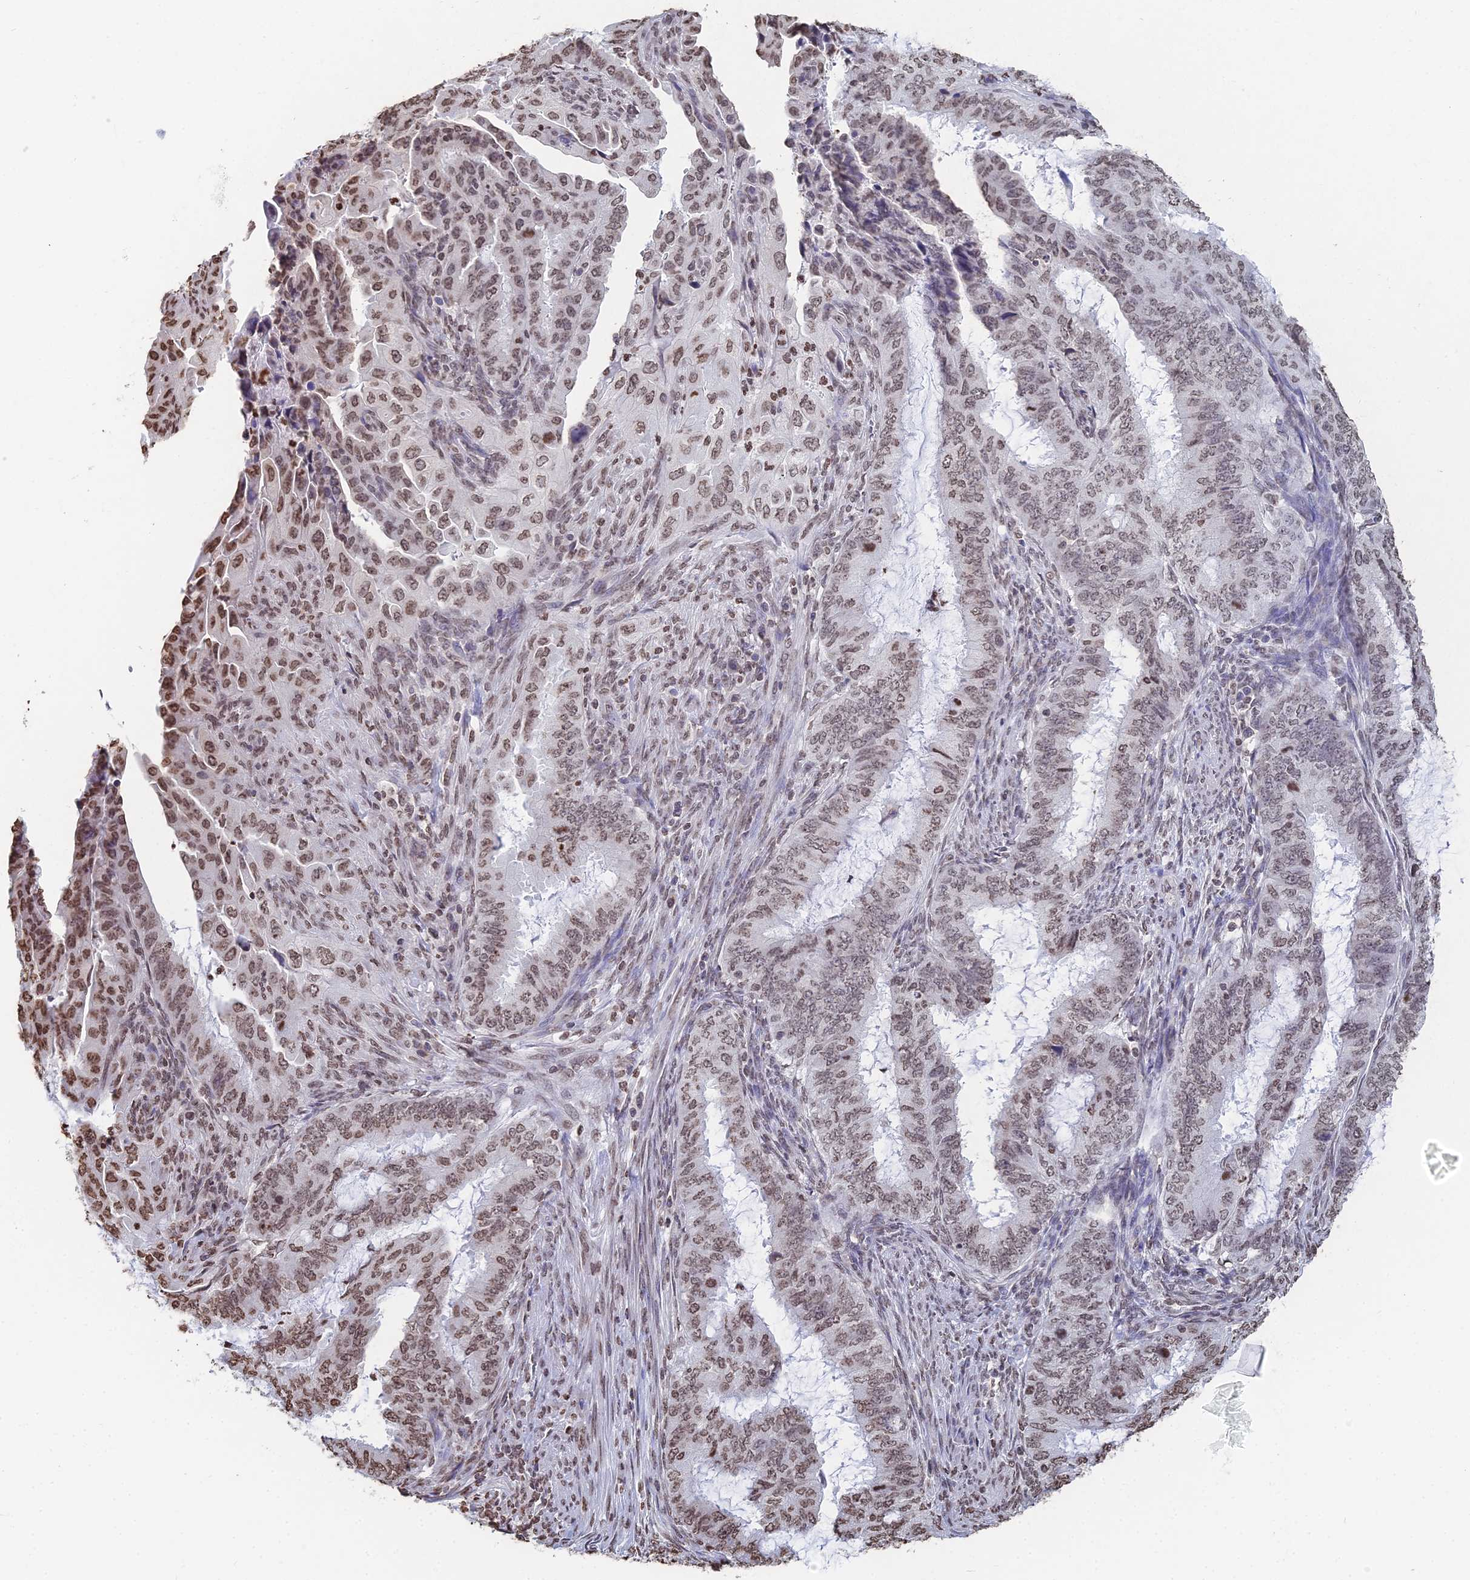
{"staining": {"intensity": "moderate", "quantity": "25%-75%", "location": "nuclear"}, "tissue": "endometrial cancer", "cell_type": "Tumor cells", "image_type": "cancer", "snomed": [{"axis": "morphology", "description": "Adenocarcinoma, NOS"}, {"axis": "topography", "description": "Endometrium"}], "caption": "Immunohistochemical staining of human endometrial cancer (adenocarcinoma) exhibits medium levels of moderate nuclear protein staining in about 25%-75% of tumor cells. The staining is performed using DAB brown chromogen to label protein expression. The nuclei are counter-stained blue using hematoxylin.", "gene": "GBP3", "patient": {"sex": "female", "age": 51}}